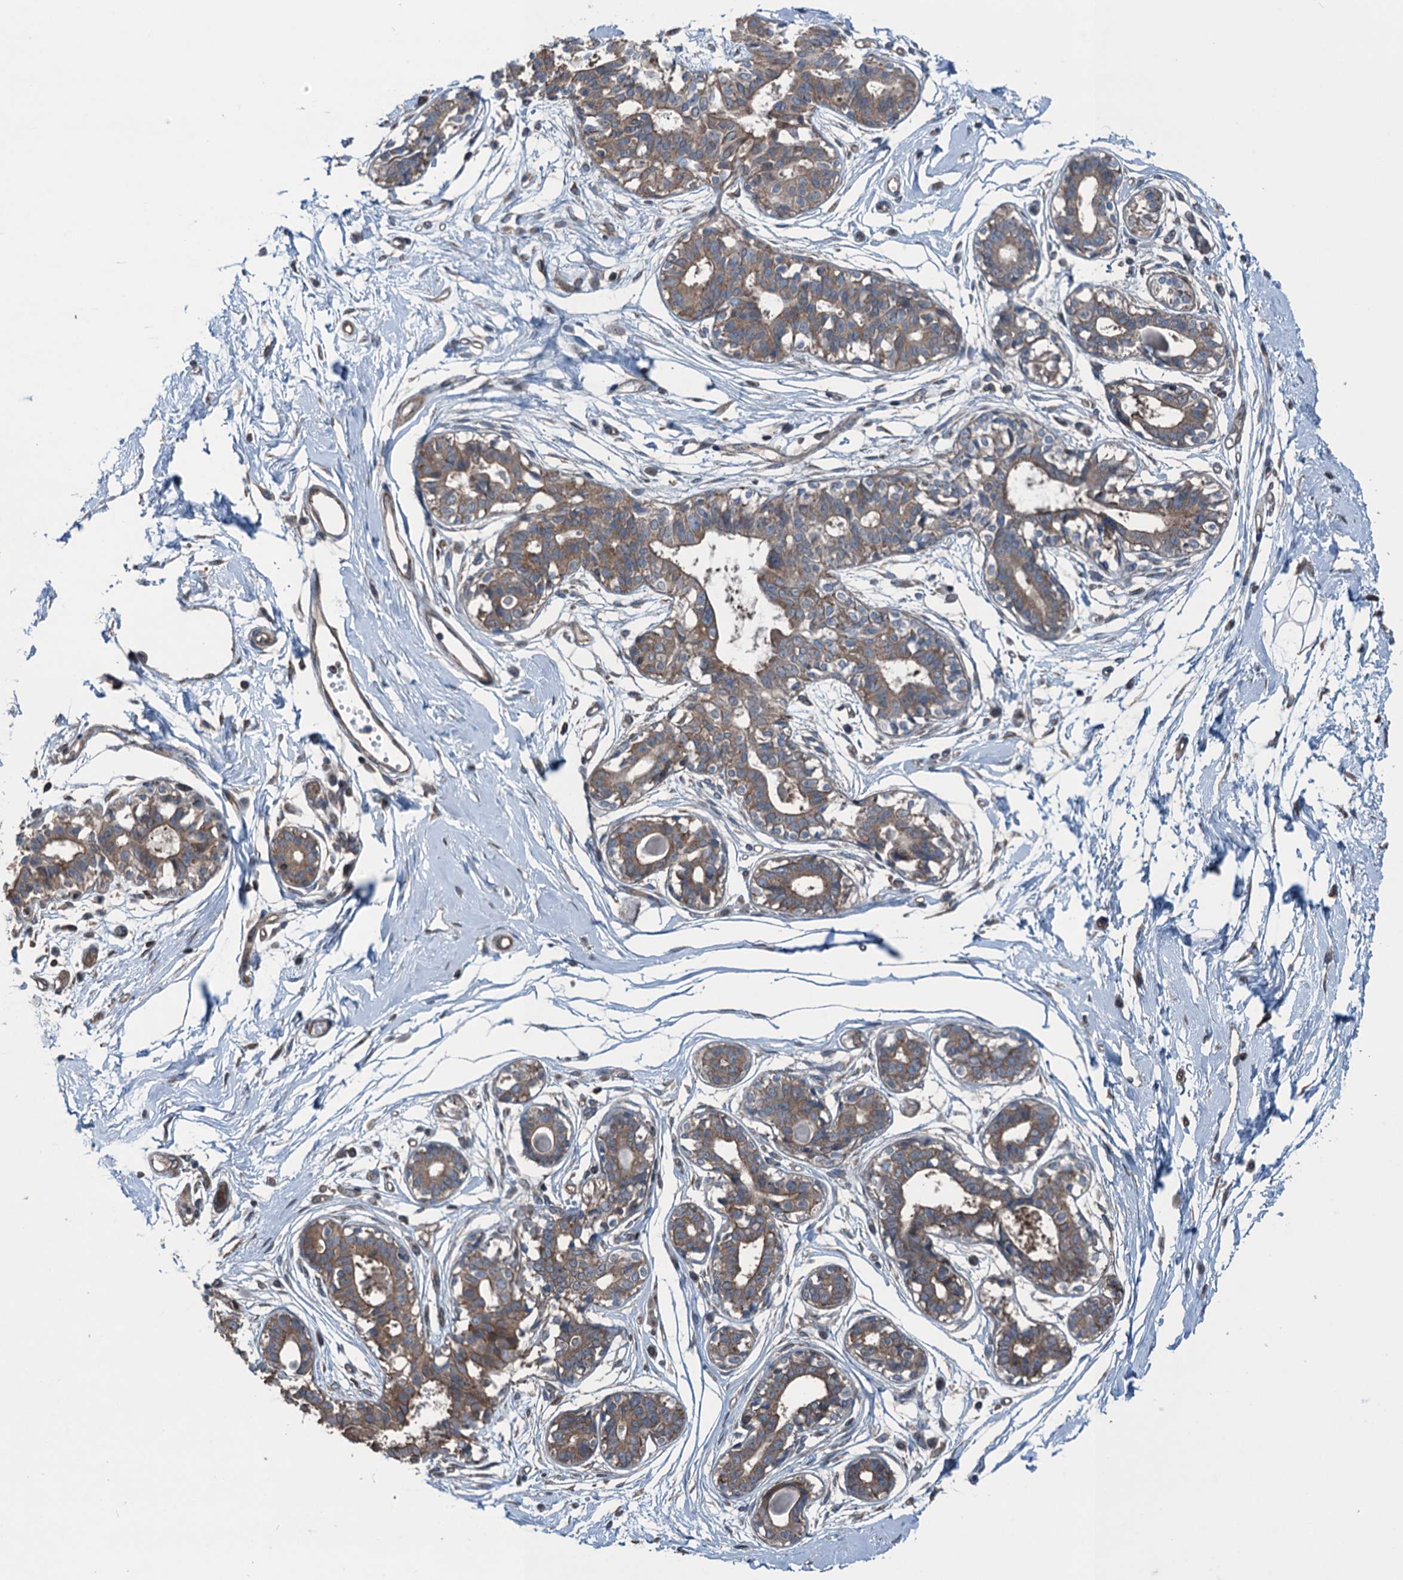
{"staining": {"intensity": "moderate", "quantity": "<25%", "location": "cytoplasmic/membranous"}, "tissue": "breast", "cell_type": "Adipocytes", "image_type": "normal", "snomed": [{"axis": "morphology", "description": "Normal tissue, NOS"}, {"axis": "topography", "description": "Breast"}], "caption": "Breast stained for a protein (brown) demonstrates moderate cytoplasmic/membranous positive expression in about <25% of adipocytes.", "gene": "TRAPPC8", "patient": {"sex": "female", "age": 45}}